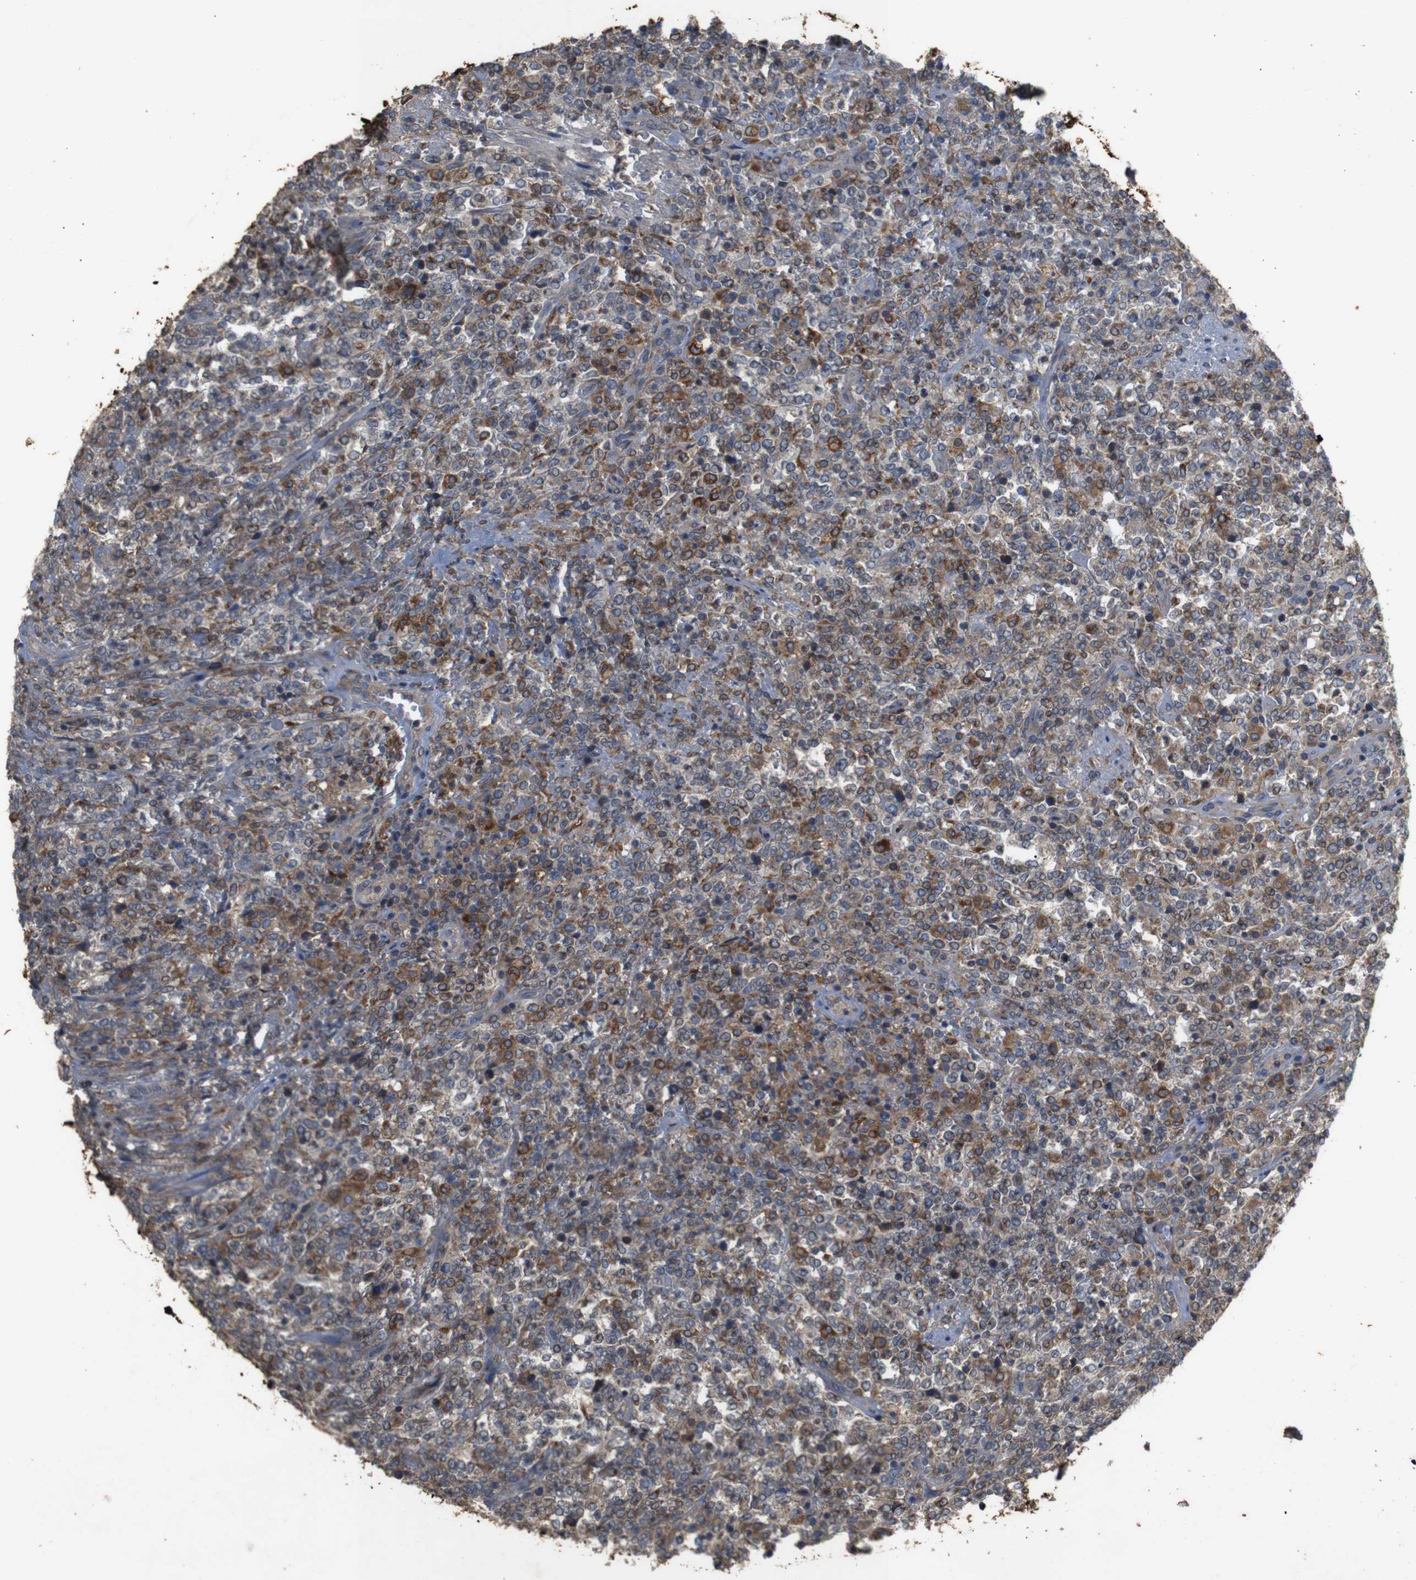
{"staining": {"intensity": "moderate", "quantity": "25%-75%", "location": "cytoplasmic/membranous"}, "tissue": "lymphoma", "cell_type": "Tumor cells", "image_type": "cancer", "snomed": [{"axis": "morphology", "description": "Malignant lymphoma, non-Hodgkin's type, High grade"}, {"axis": "topography", "description": "Soft tissue"}], "caption": "High-magnification brightfield microscopy of malignant lymphoma, non-Hodgkin's type (high-grade) stained with DAB (brown) and counterstained with hematoxylin (blue). tumor cells exhibit moderate cytoplasmic/membranous staining is identified in about25%-75% of cells.", "gene": "PTPN1", "patient": {"sex": "male", "age": 18}}